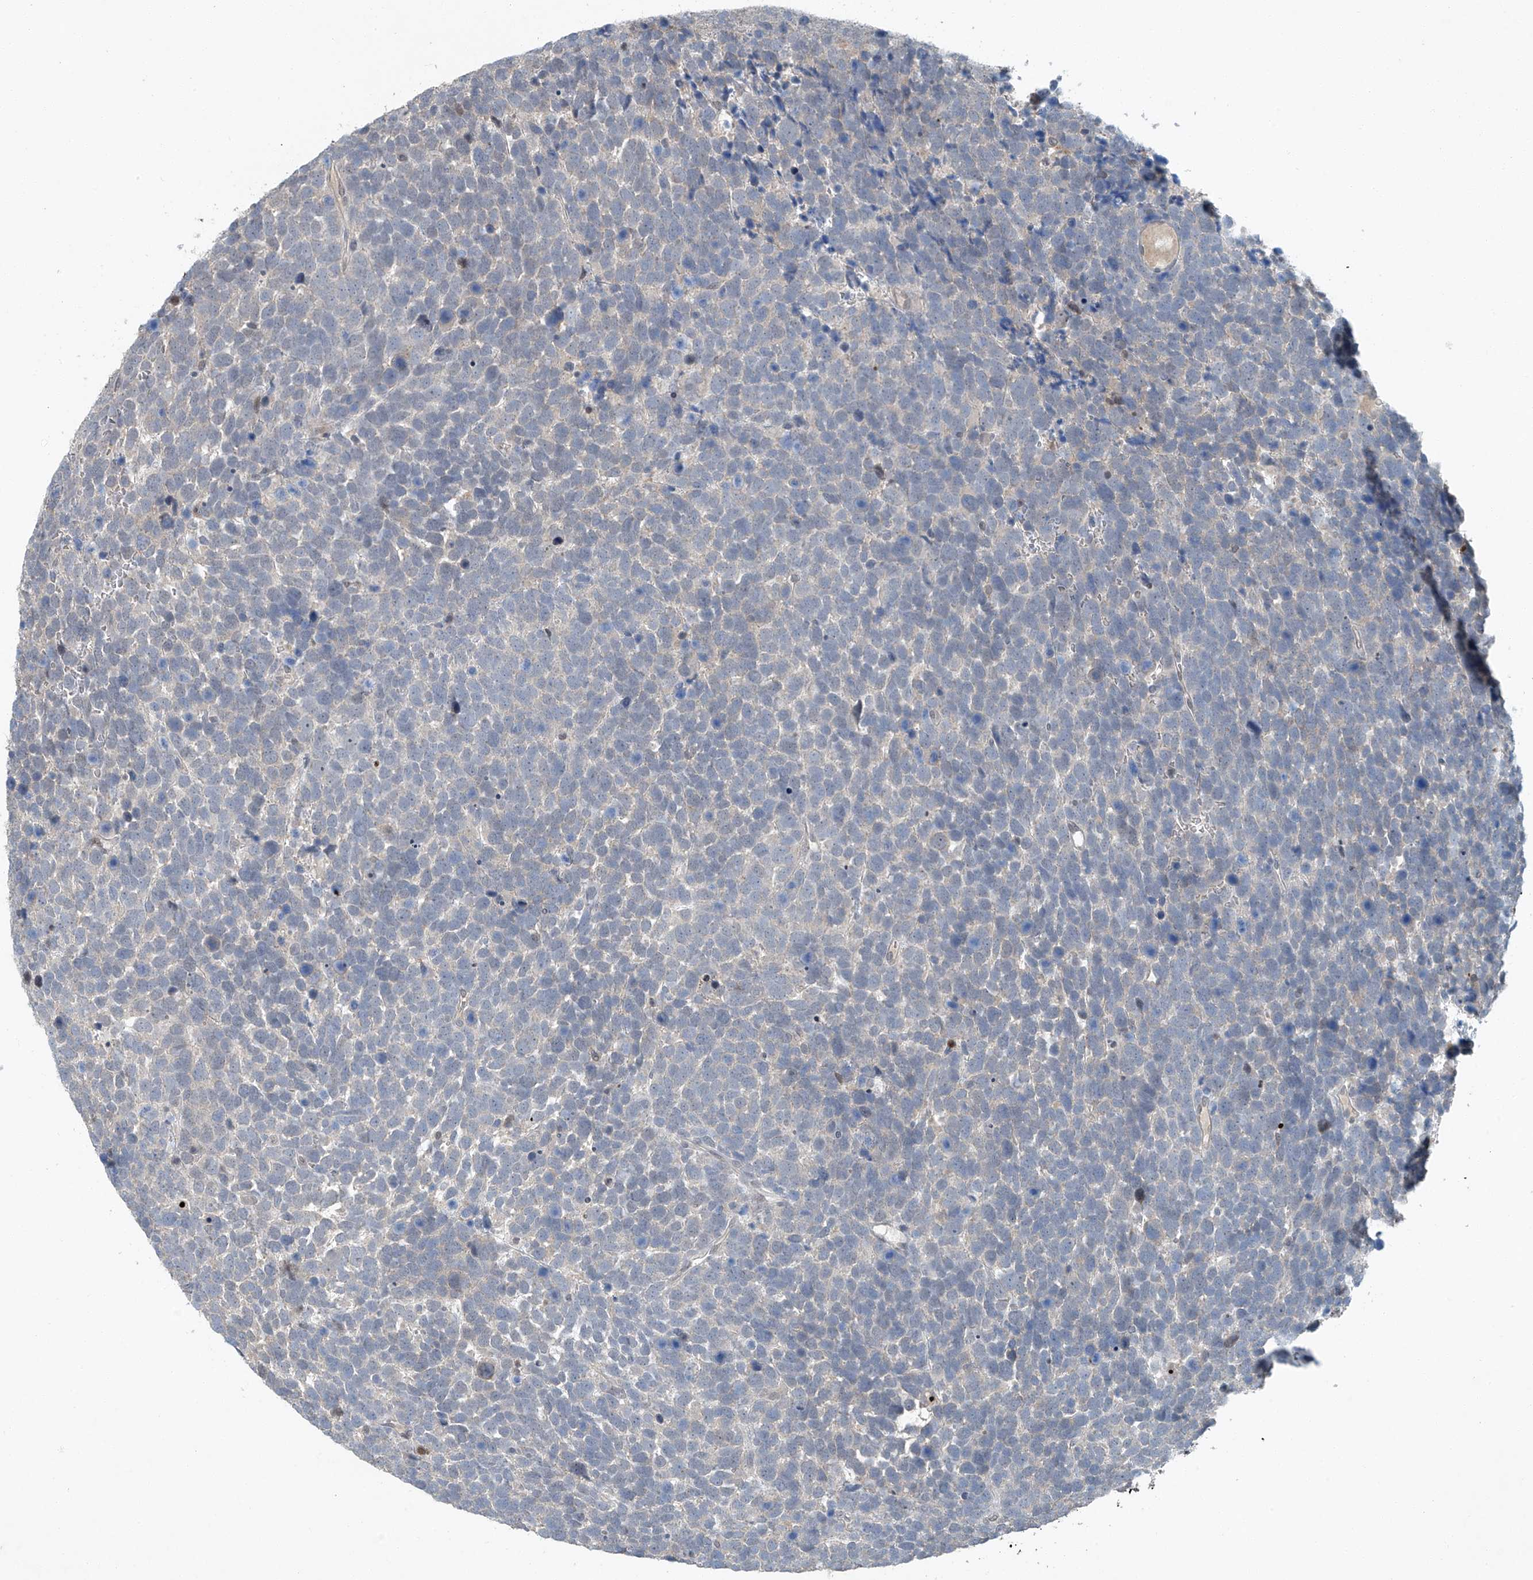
{"staining": {"intensity": "negative", "quantity": "none", "location": "none"}, "tissue": "urothelial cancer", "cell_type": "Tumor cells", "image_type": "cancer", "snomed": [{"axis": "morphology", "description": "Urothelial carcinoma, High grade"}, {"axis": "topography", "description": "Urinary bladder"}], "caption": "Immunohistochemical staining of human high-grade urothelial carcinoma displays no significant staining in tumor cells.", "gene": "TAF8", "patient": {"sex": "female", "age": 82}}